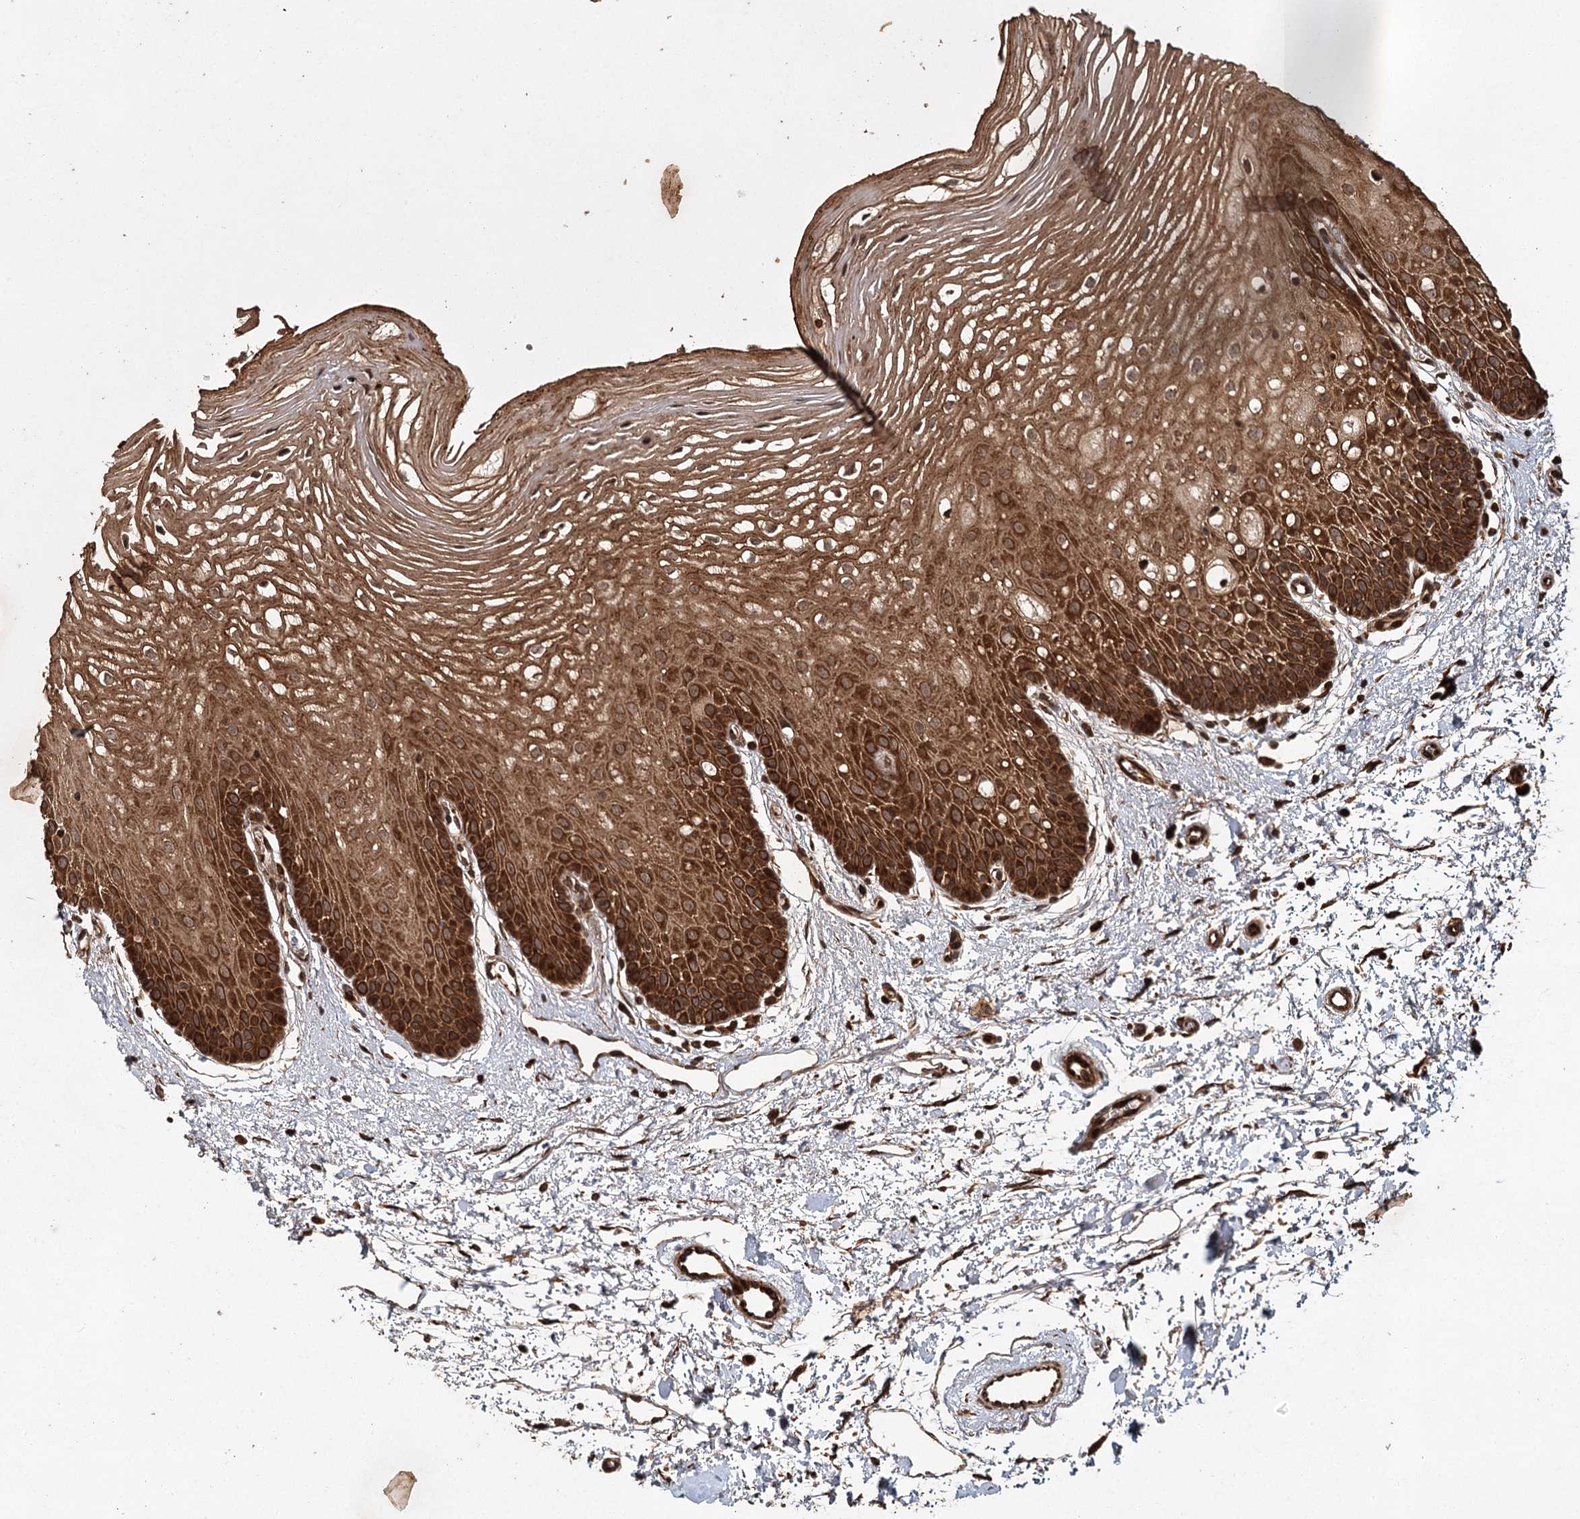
{"staining": {"intensity": "strong", "quantity": ">75%", "location": "cytoplasmic/membranous"}, "tissue": "oral mucosa", "cell_type": "Squamous epithelial cells", "image_type": "normal", "snomed": [{"axis": "morphology", "description": "Normal tissue, NOS"}, {"axis": "topography", "description": "Oral tissue"}, {"axis": "topography", "description": "Tounge, NOS"}], "caption": "A brown stain shows strong cytoplasmic/membranous positivity of a protein in squamous epithelial cells of normal human oral mucosa.", "gene": "RPAP3", "patient": {"sex": "female", "age": 73}}